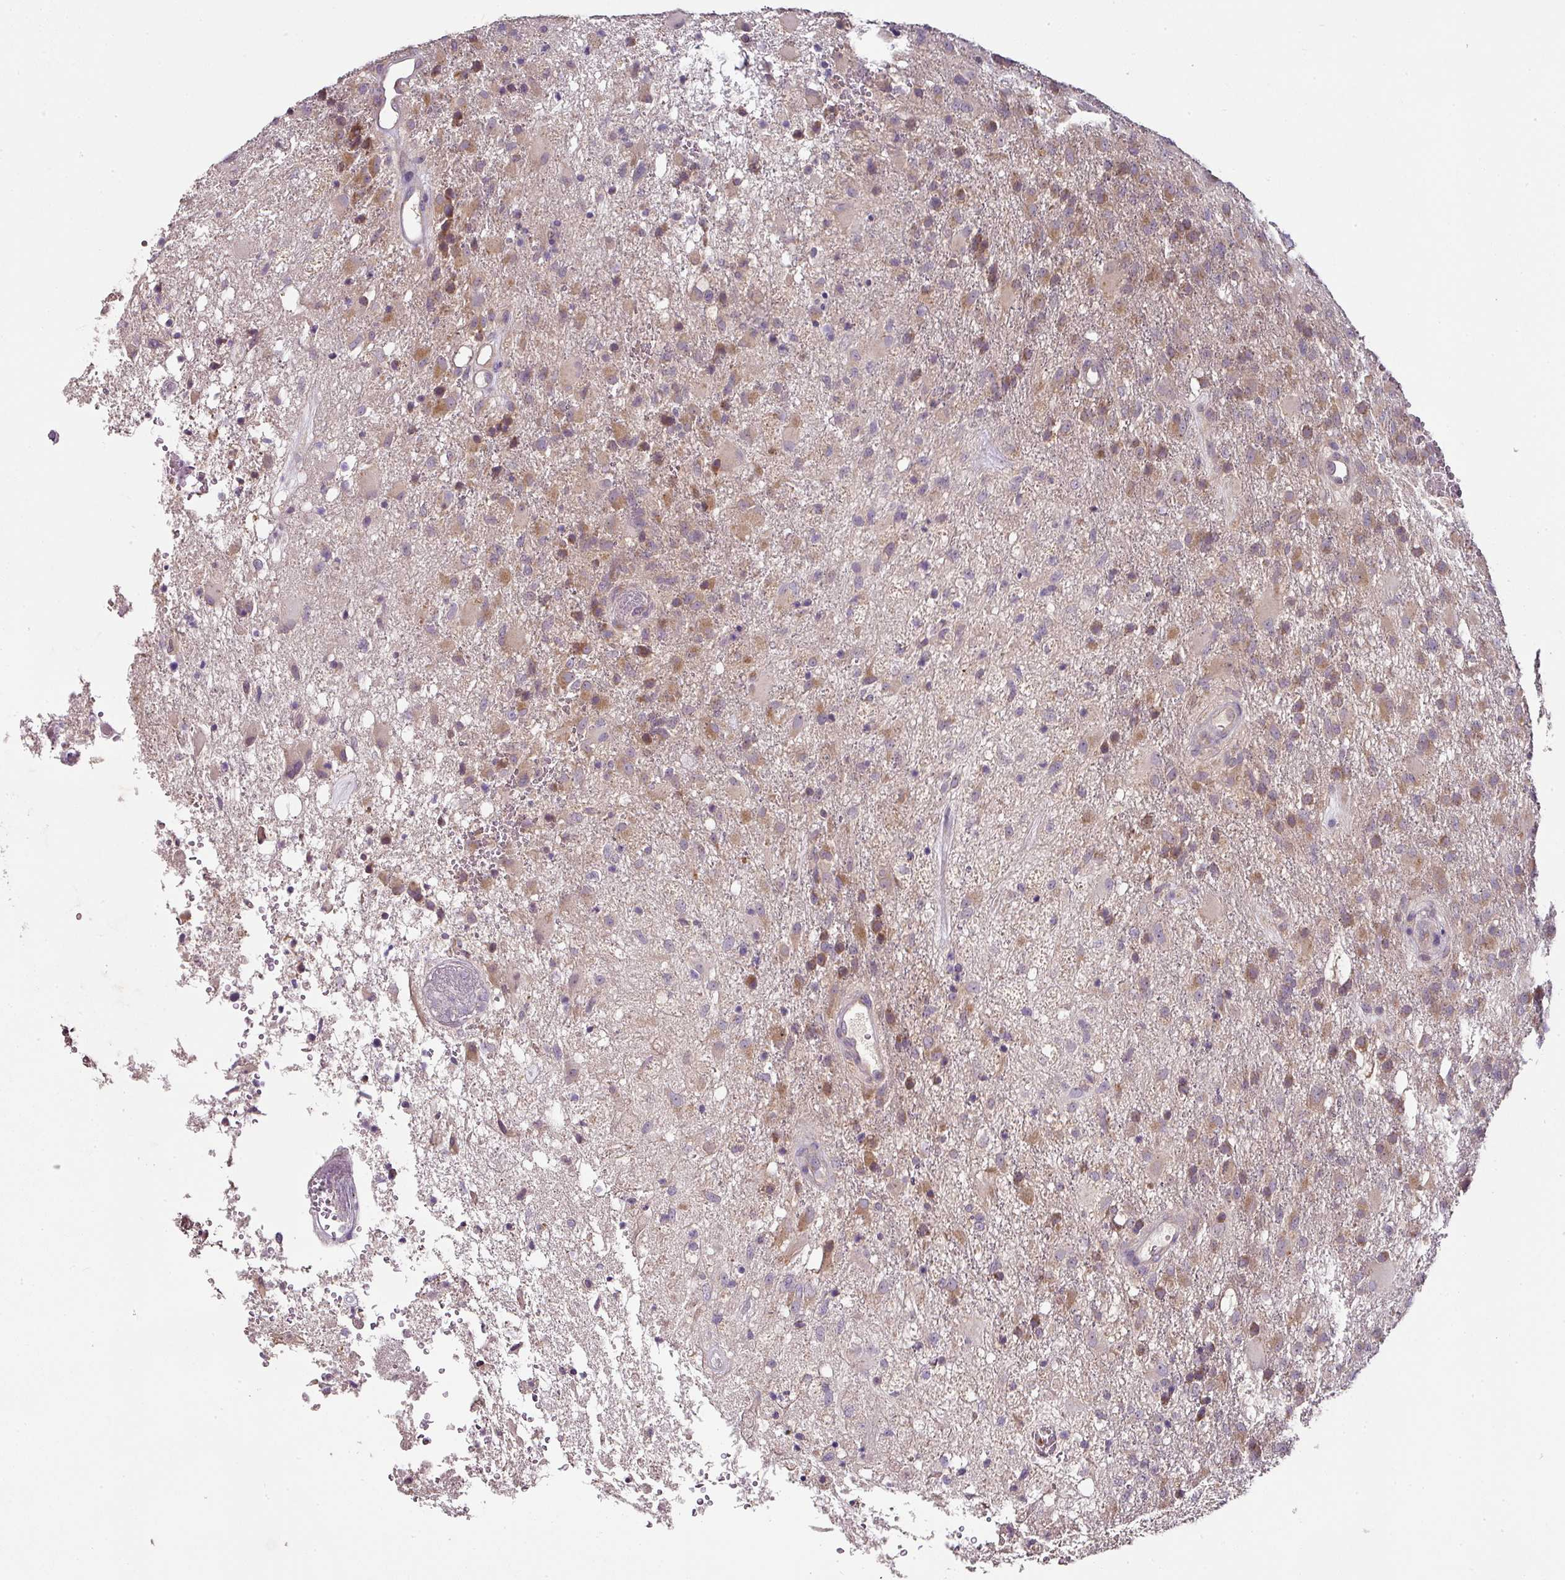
{"staining": {"intensity": "moderate", "quantity": "25%-75%", "location": "cytoplasmic/membranous"}, "tissue": "glioma", "cell_type": "Tumor cells", "image_type": "cancer", "snomed": [{"axis": "morphology", "description": "Glioma, malignant, High grade"}, {"axis": "topography", "description": "Brain"}], "caption": "Immunohistochemistry (IHC) photomicrograph of neoplastic tissue: human glioma stained using immunohistochemistry reveals medium levels of moderate protein expression localized specifically in the cytoplasmic/membranous of tumor cells, appearing as a cytoplasmic/membranous brown color.", "gene": "SKIC2", "patient": {"sex": "female", "age": 74}}